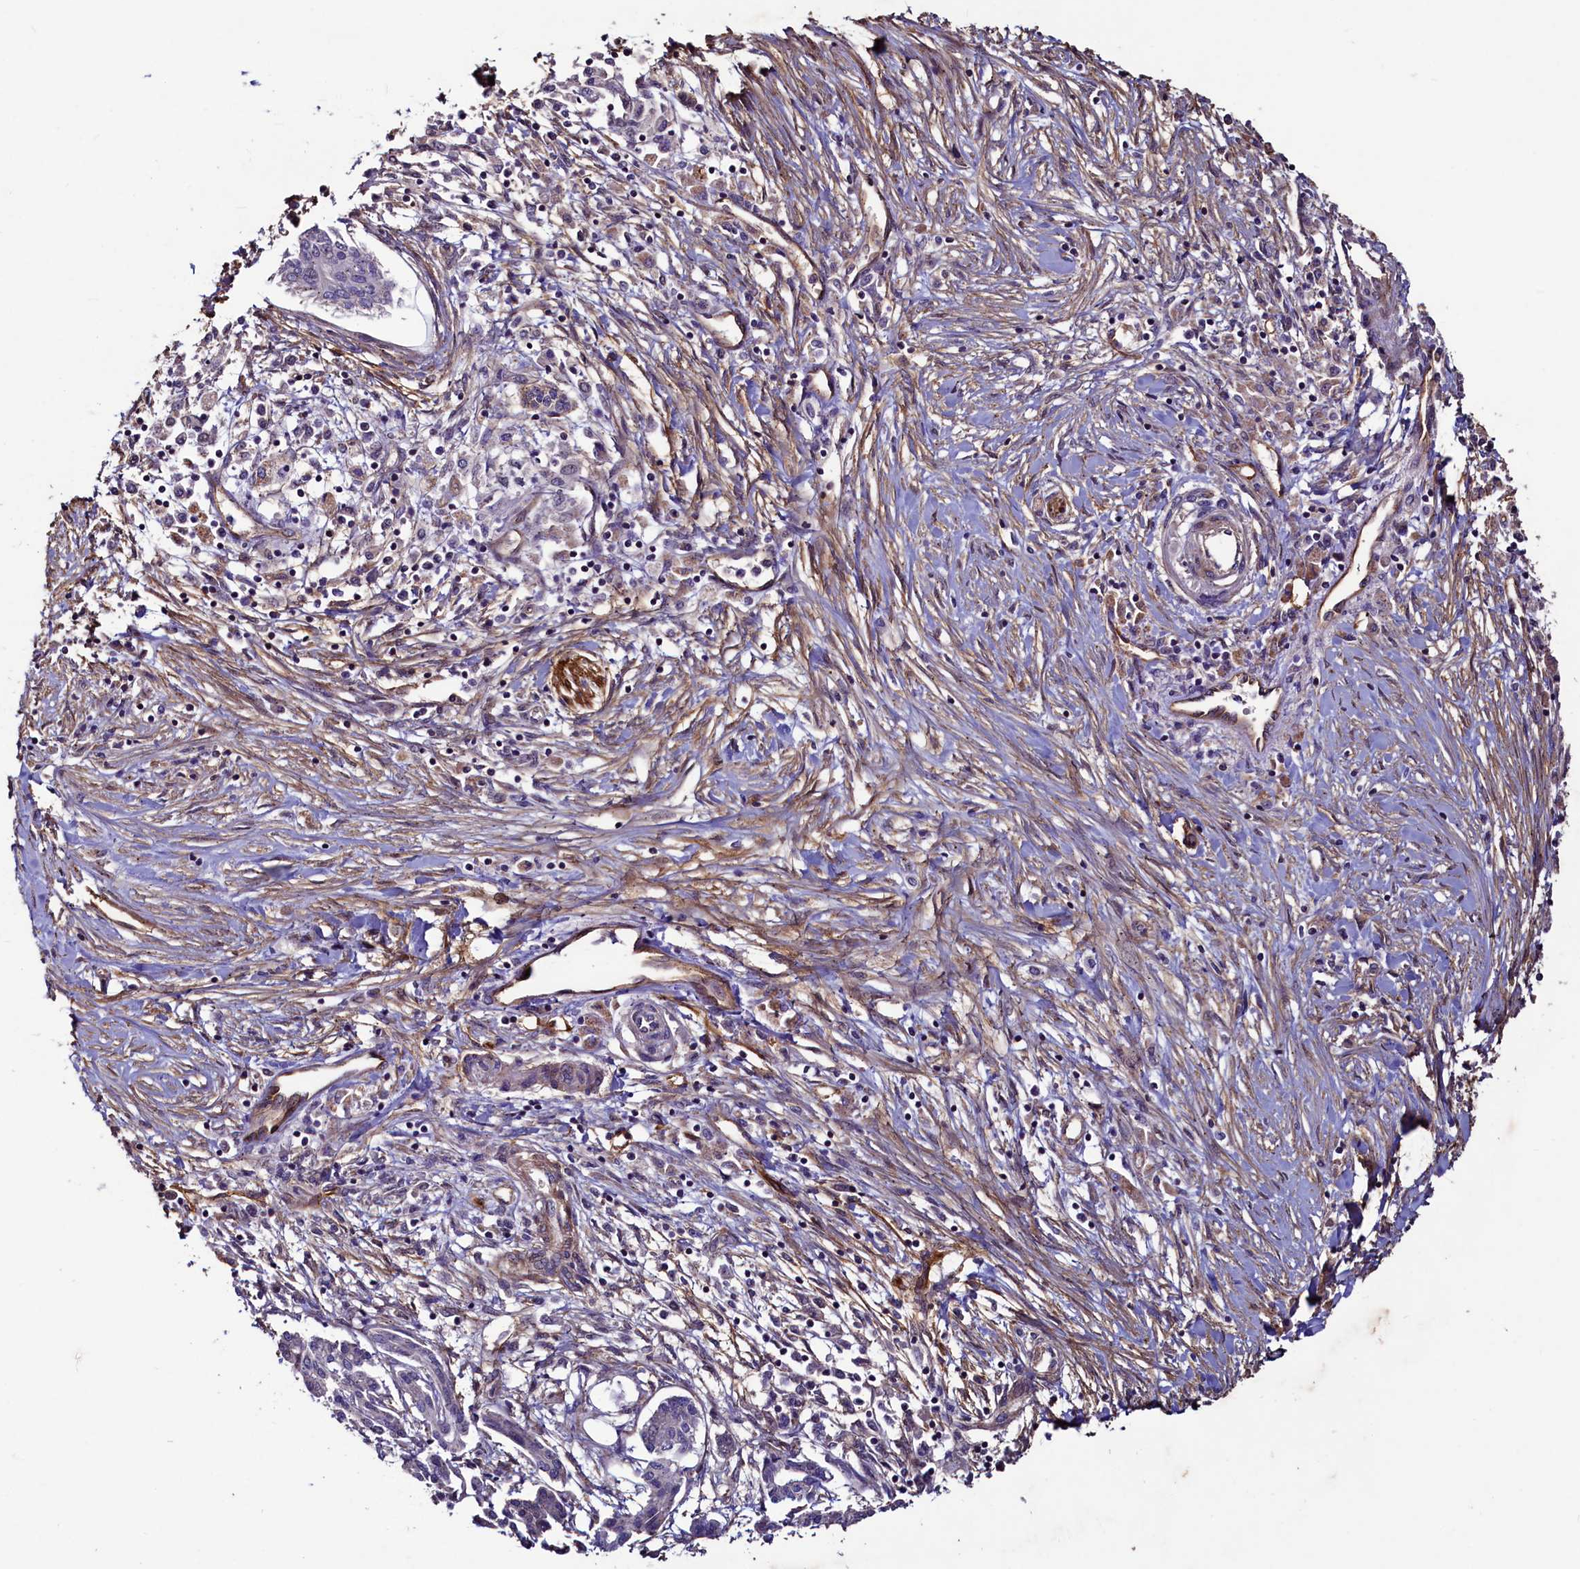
{"staining": {"intensity": "negative", "quantity": "none", "location": "none"}, "tissue": "pancreatic cancer", "cell_type": "Tumor cells", "image_type": "cancer", "snomed": [{"axis": "morphology", "description": "Adenocarcinoma, NOS"}, {"axis": "topography", "description": "Pancreas"}], "caption": "Adenocarcinoma (pancreatic) was stained to show a protein in brown. There is no significant staining in tumor cells.", "gene": "PALM", "patient": {"sex": "female", "age": 50}}